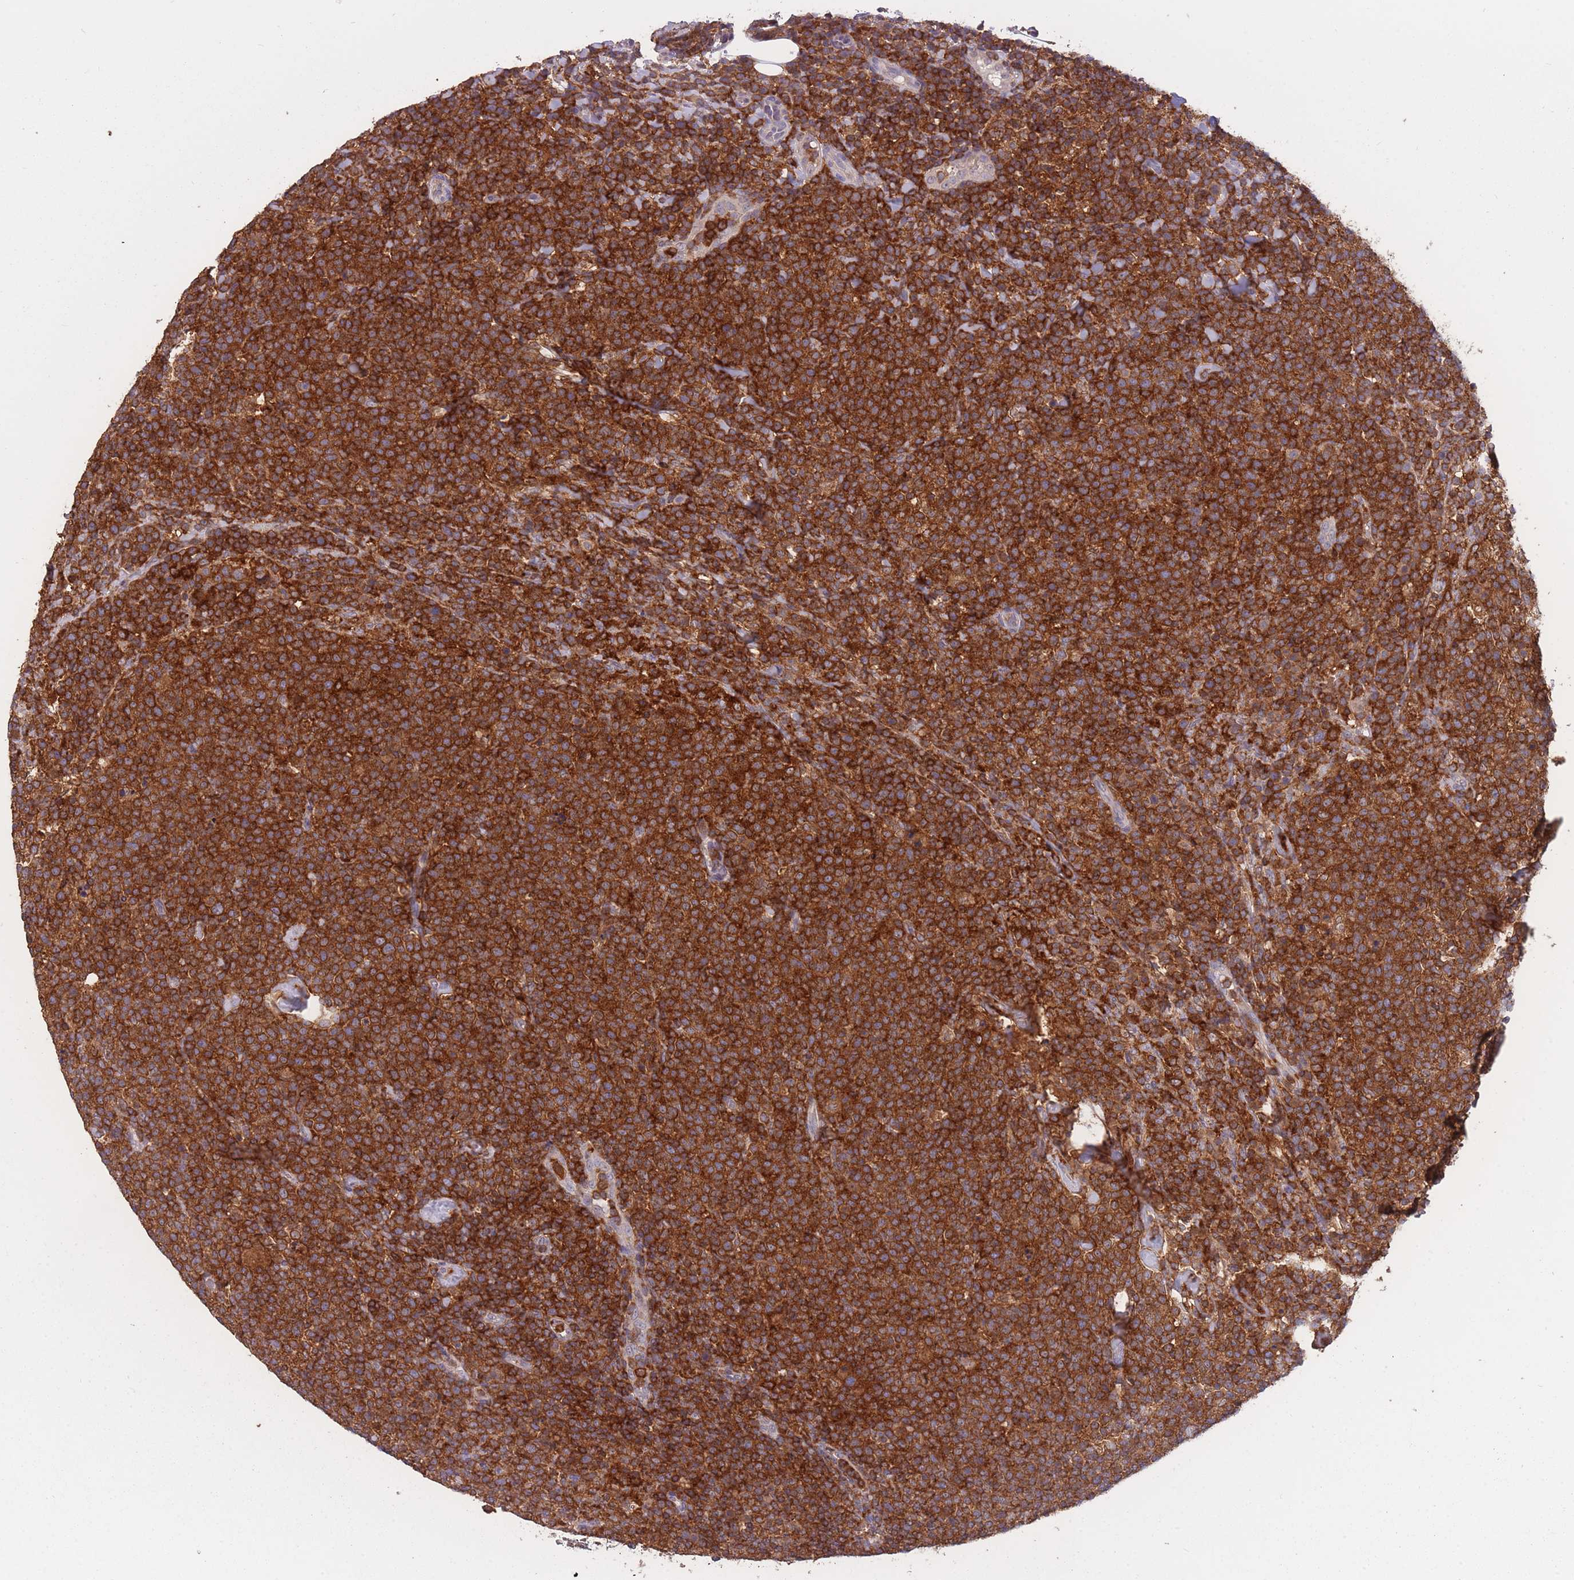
{"staining": {"intensity": "strong", "quantity": ">75%", "location": "cytoplasmic/membranous"}, "tissue": "lymphoma", "cell_type": "Tumor cells", "image_type": "cancer", "snomed": [{"axis": "morphology", "description": "Malignant lymphoma, non-Hodgkin's type, High grade"}, {"axis": "topography", "description": "Lymph node"}], "caption": "Lymphoma stained with a protein marker exhibits strong staining in tumor cells.", "gene": "GMIP", "patient": {"sex": "male", "age": 61}}